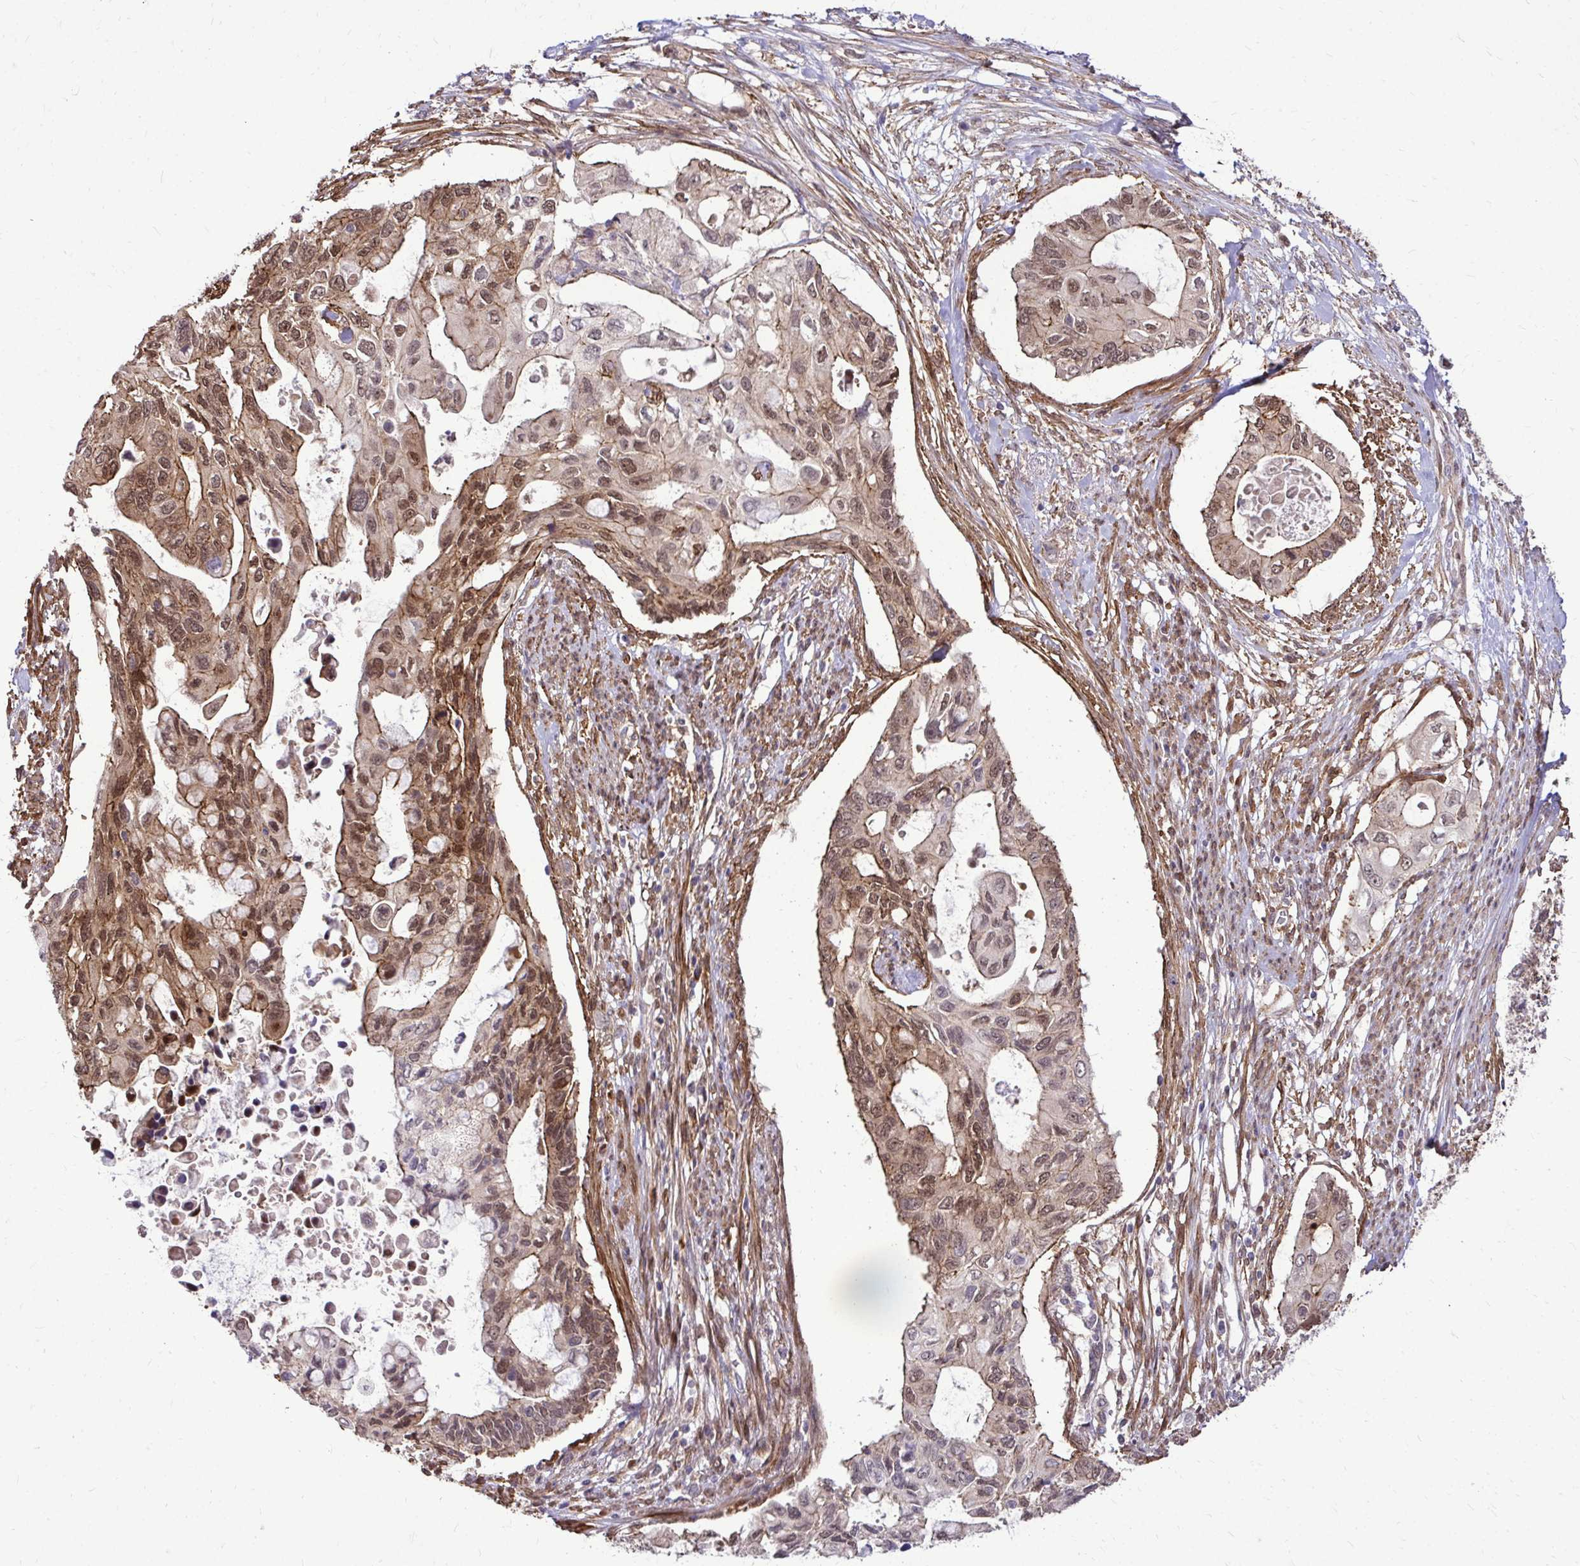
{"staining": {"intensity": "moderate", "quantity": "25%-75%", "location": "cytoplasmic/membranous,nuclear"}, "tissue": "pancreatic cancer", "cell_type": "Tumor cells", "image_type": "cancer", "snomed": [{"axis": "morphology", "description": "Adenocarcinoma, NOS"}, {"axis": "topography", "description": "Pancreas"}], "caption": "This micrograph reveals pancreatic adenocarcinoma stained with IHC to label a protein in brown. The cytoplasmic/membranous and nuclear of tumor cells show moderate positivity for the protein. Nuclei are counter-stained blue.", "gene": "TRIP6", "patient": {"sex": "female", "age": 63}}